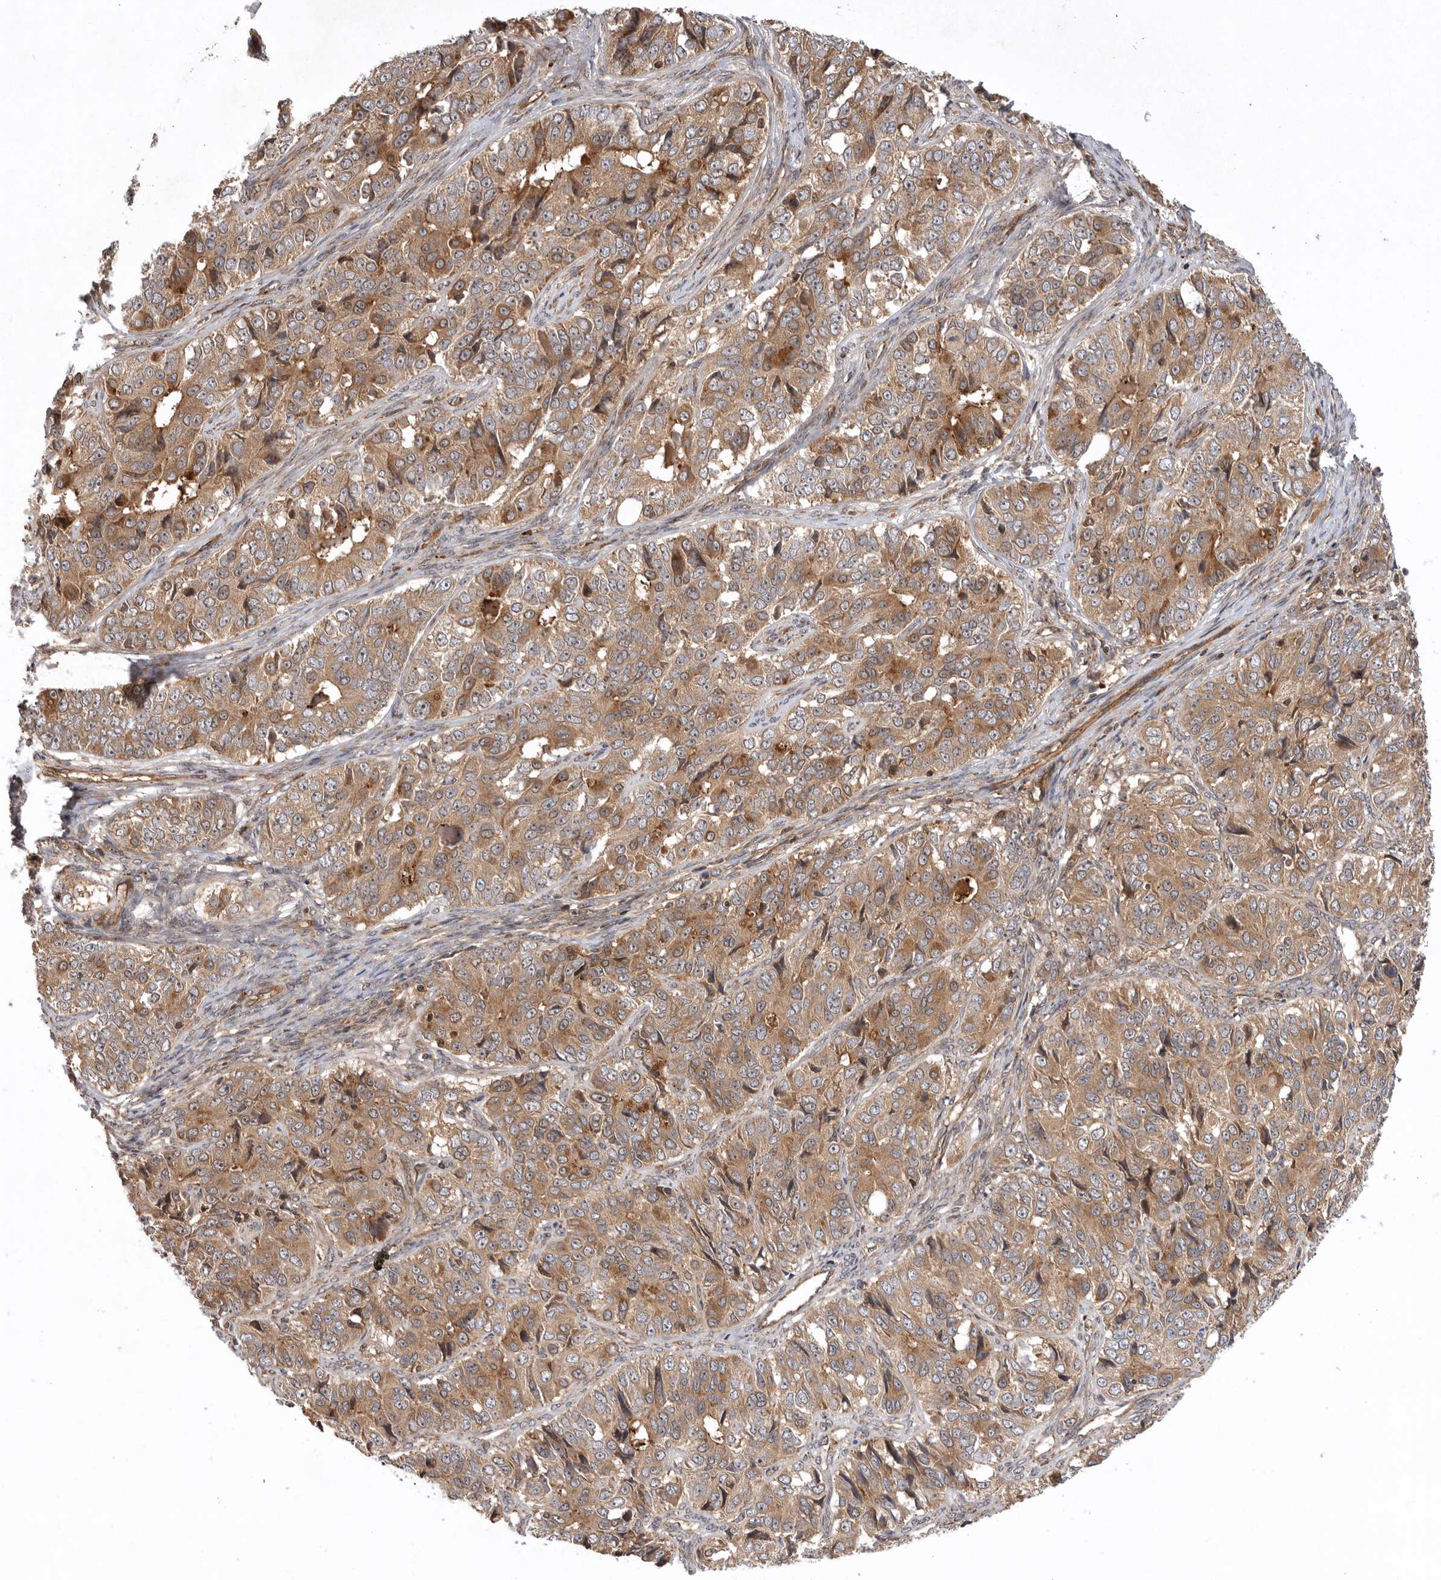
{"staining": {"intensity": "moderate", "quantity": ">75%", "location": "cytoplasmic/membranous"}, "tissue": "ovarian cancer", "cell_type": "Tumor cells", "image_type": "cancer", "snomed": [{"axis": "morphology", "description": "Carcinoma, endometroid"}, {"axis": "topography", "description": "Ovary"}], "caption": "The photomicrograph shows immunohistochemical staining of ovarian cancer (endometroid carcinoma). There is moderate cytoplasmic/membranous positivity is identified in about >75% of tumor cells.", "gene": "DHDDS", "patient": {"sex": "female", "age": 51}}